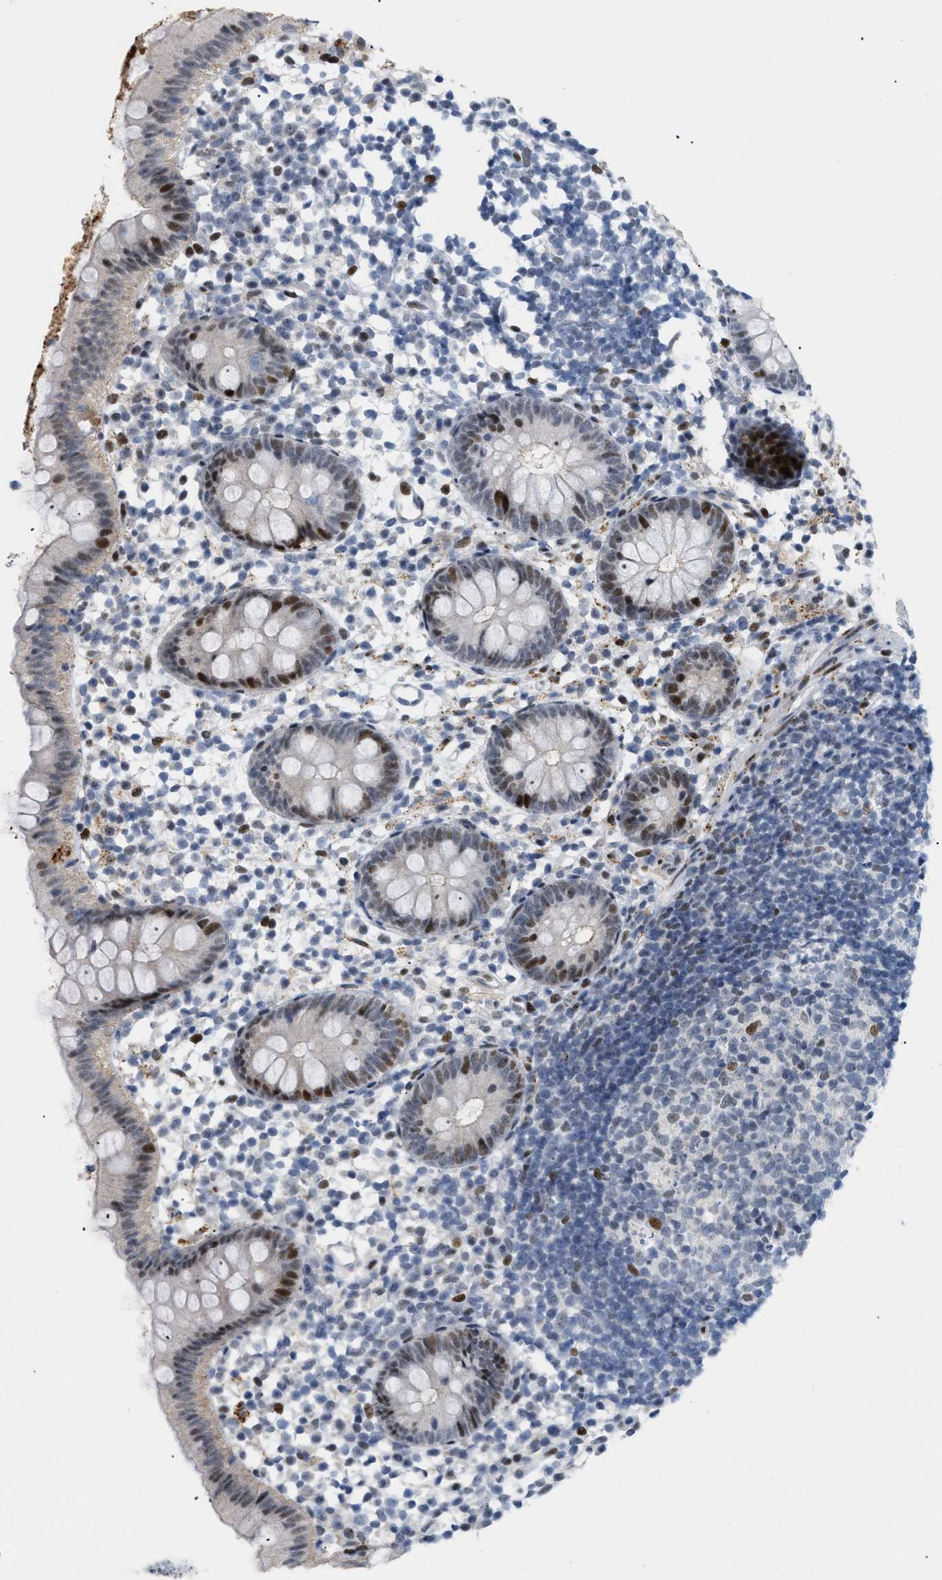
{"staining": {"intensity": "strong", "quantity": "<25%", "location": "nuclear"}, "tissue": "appendix", "cell_type": "Glandular cells", "image_type": "normal", "snomed": [{"axis": "morphology", "description": "Normal tissue, NOS"}, {"axis": "topography", "description": "Appendix"}], "caption": "Glandular cells show strong nuclear expression in approximately <25% of cells in unremarkable appendix. The staining was performed using DAB (3,3'-diaminobenzidine), with brown indicating positive protein expression. Nuclei are stained blue with hematoxylin.", "gene": "MED1", "patient": {"sex": "female", "age": 20}}